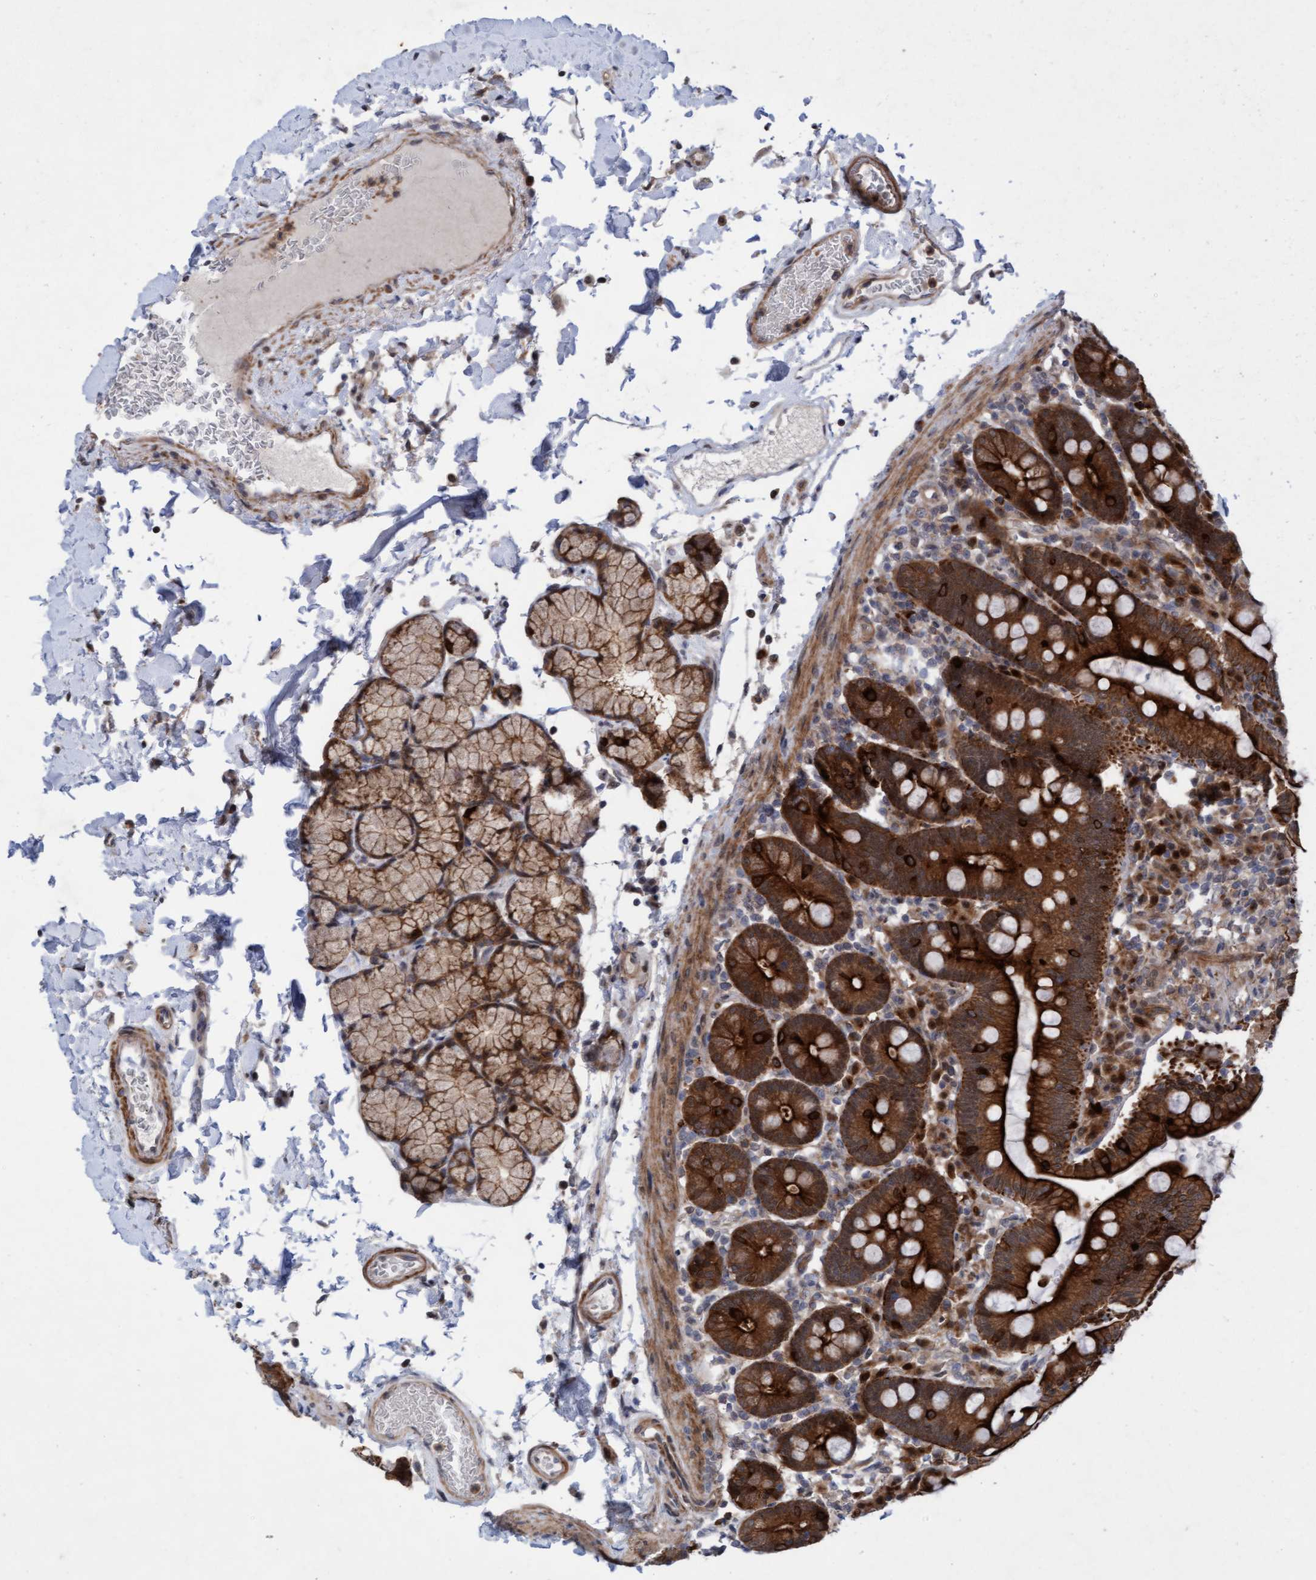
{"staining": {"intensity": "strong", "quantity": ">75%", "location": "cytoplasmic/membranous"}, "tissue": "duodenum", "cell_type": "Glandular cells", "image_type": "normal", "snomed": [{"axis": "morphology", "description": "Normal tissue, NOS"}, {"axis": "topography", "description": "Small intestine, NOS"}], "caption": "Immunohistochemistry (DAB (3,3'-diaminobenzidine)) staining of unremarkable human duodenum exhibits strong cytoplasmic/membranous protein staining in approximately >75% of glandular cells.", "gene": "RAP1GAP2", "patient": {"sex": "female", "age": 71}}